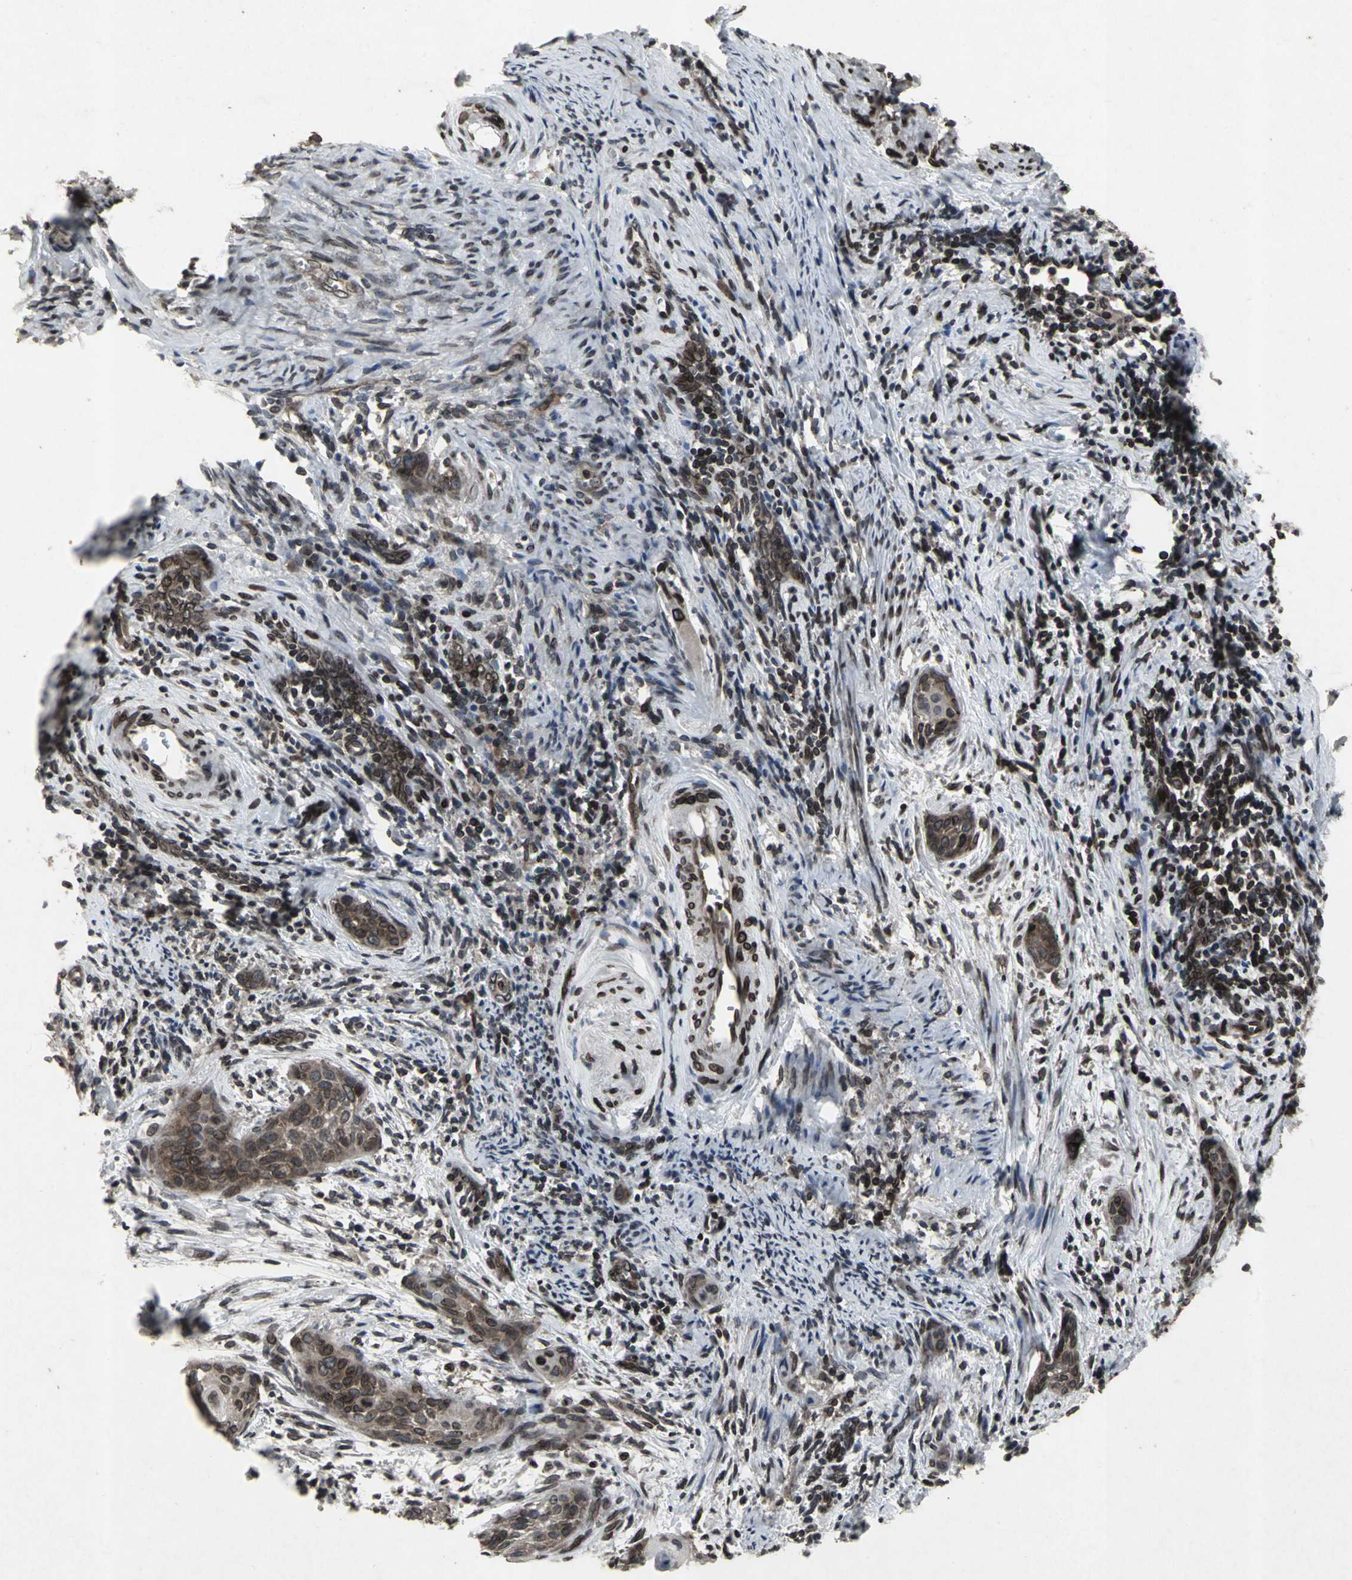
{"staining": {"intensity": "moderate", "quantity": ">75%", "location": "nuclear"}, "tissue": "cervical cancer", "cell_type": "Tumor cells", "image_type": "cancer", "snomed": [{"axis": "morphology", "description": "Squamous cell carcinoma, NOS"}, {"axis": "topography", "description": "Cervix"}], "caption": "Human cervical cancer stained with a protein marker reveals moderate staining in tumor cells.", "gene": "SH2B3", "patient": {"sex": "female", "age": 33}}